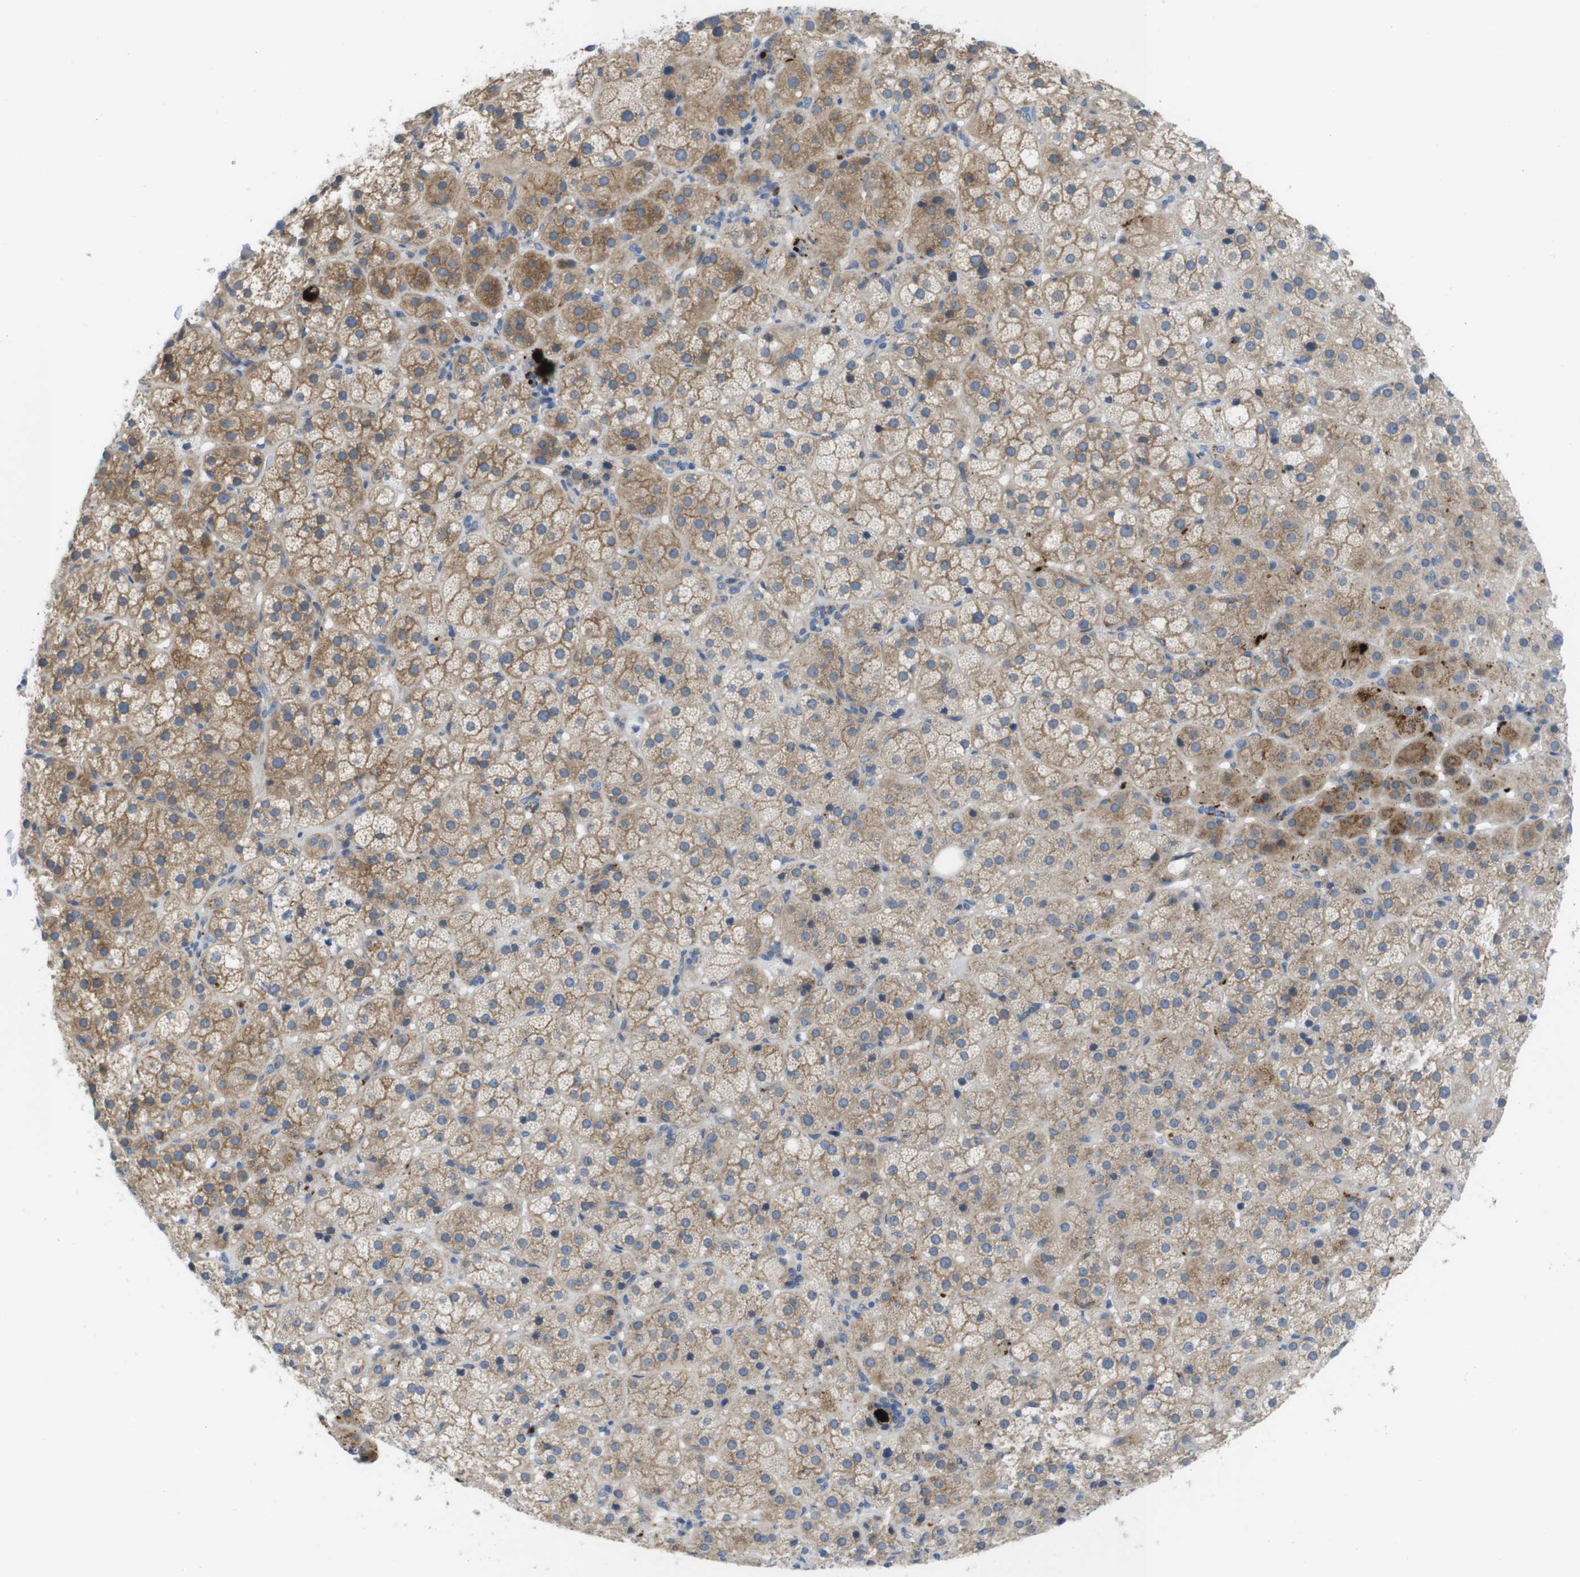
{"staining": {"intensity": "moderate", "quantity": ">75%", "location": "cytoplasmic/membranous"}, "tissue": "adrenal gland", "cell_type": "Glandular cells", "image_type": "normal", "snomed": [{"axis": "morphology", "description": "Normal tissue, NOS"}, {"axis": "topography", "description": "Adrenal gland"}], "caption": "High-power microscopy captured an IHC image of normal adrenal gland, revealing moderate cytoplasmic/membranous staining in about >75% of glandular cells. Immunohistochemistry (ihc) stains the protein of interest in brown and the nuclei are stained blue.", "gene": "TMEM234", "patient": {"sex": "female", "age": 57}}